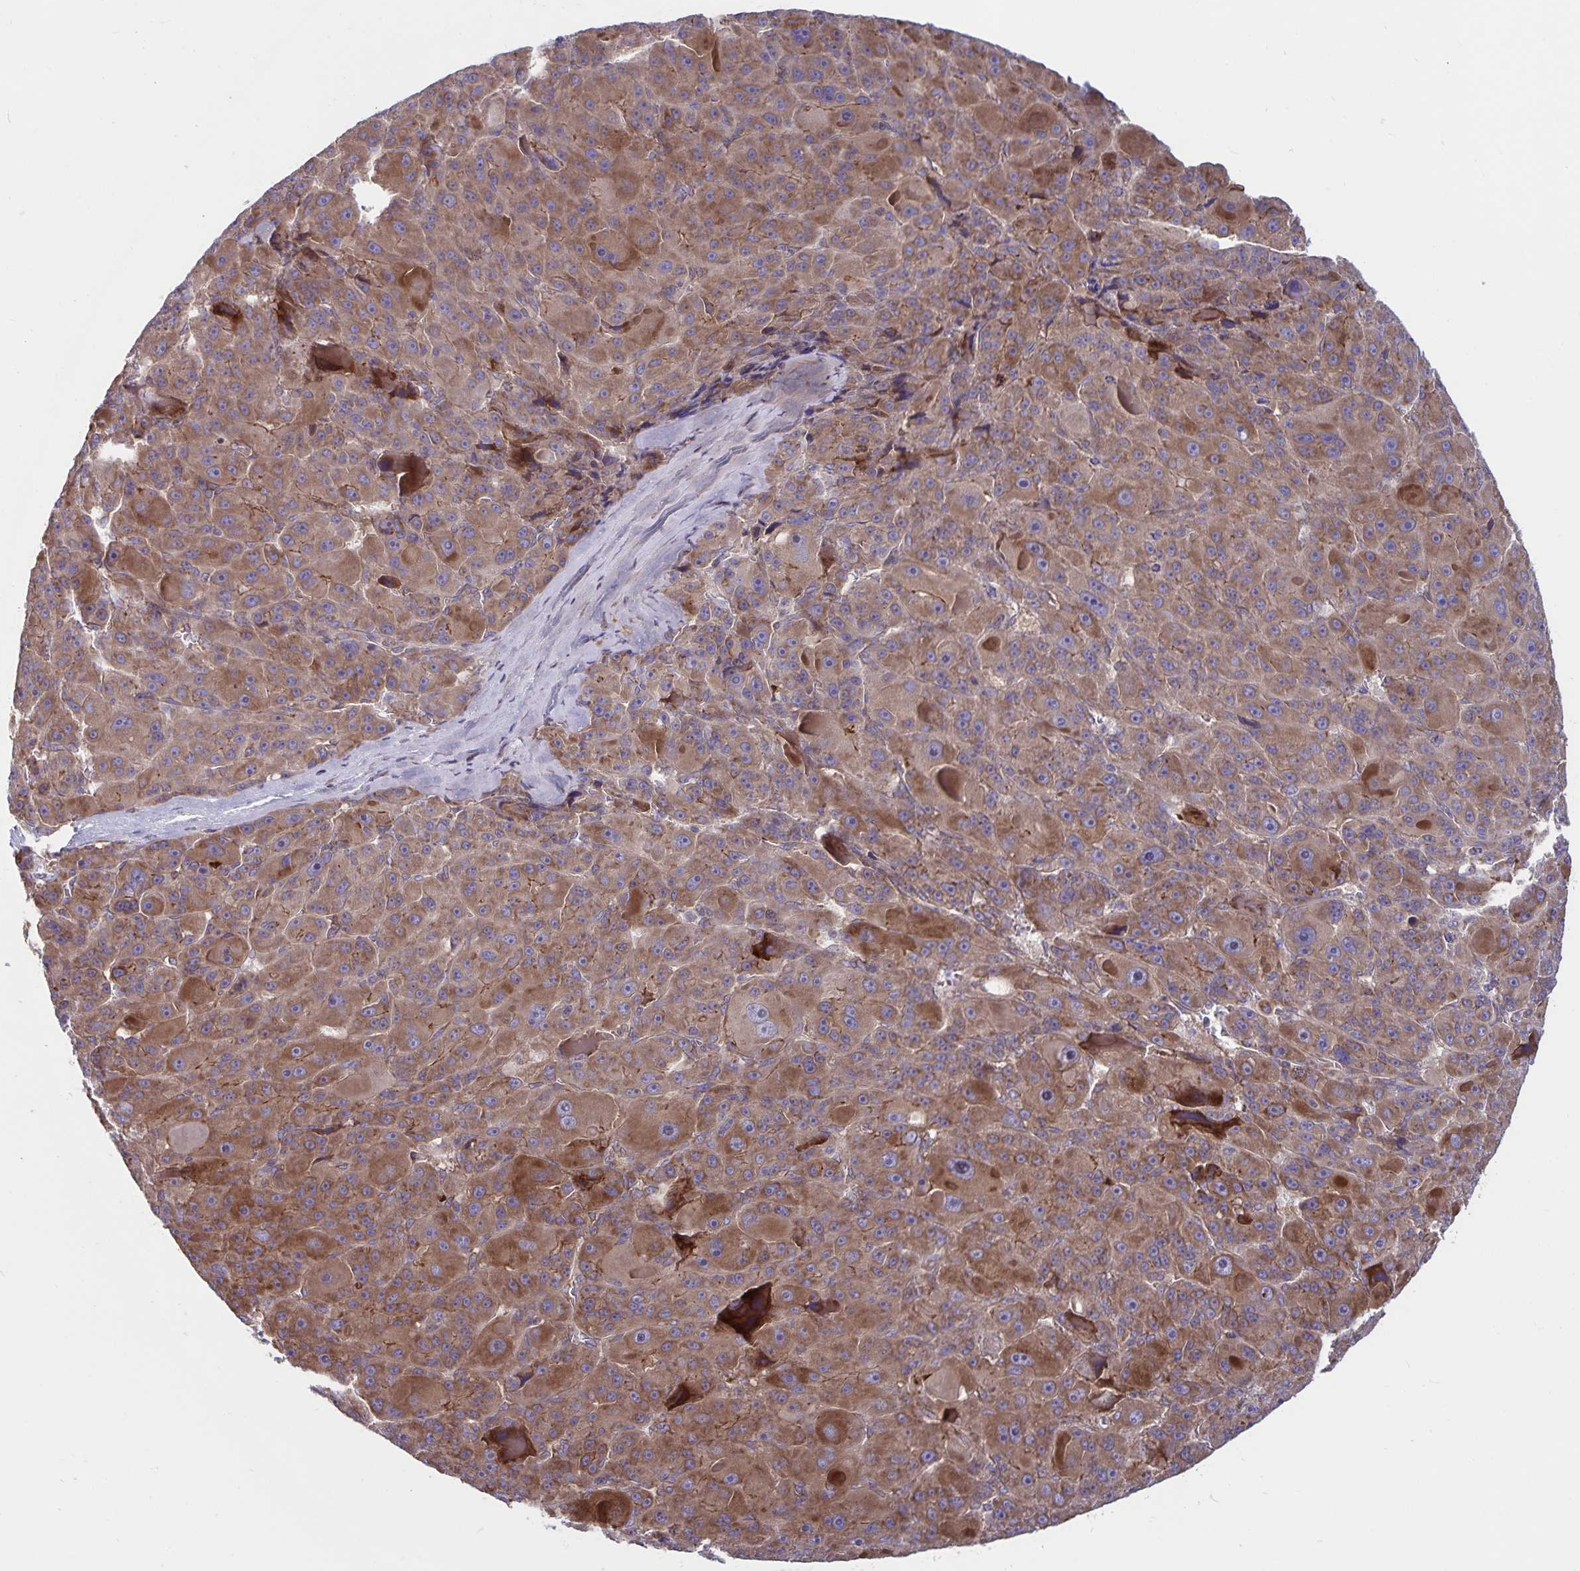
{"staining": {"intensity": "moderate", "quantity": ">75%", "location": "cytoplasmic/membranous"}, "tissue": "liver cancer", "cell_type": "Tumor cells", "image_type": "cancer", "snomed": [{"axis": "morphology", "description": "Carcinoma, Hepatocellular, NOS"}, {"axis": "topography", "description": "Liver"}], "caption": "Immunohistochemical staining of hepatocellular carcinoma (liver) reveals medium levels of moderate cytoplasmic/membranous protein expression in about >75% of tumor cells. (DAB (3,3'-diaminobenzidine) IHC with brightfield microscopy, high magnification).", "gene": "SEC62", "patient": {"sex": "male", "age": 76}}